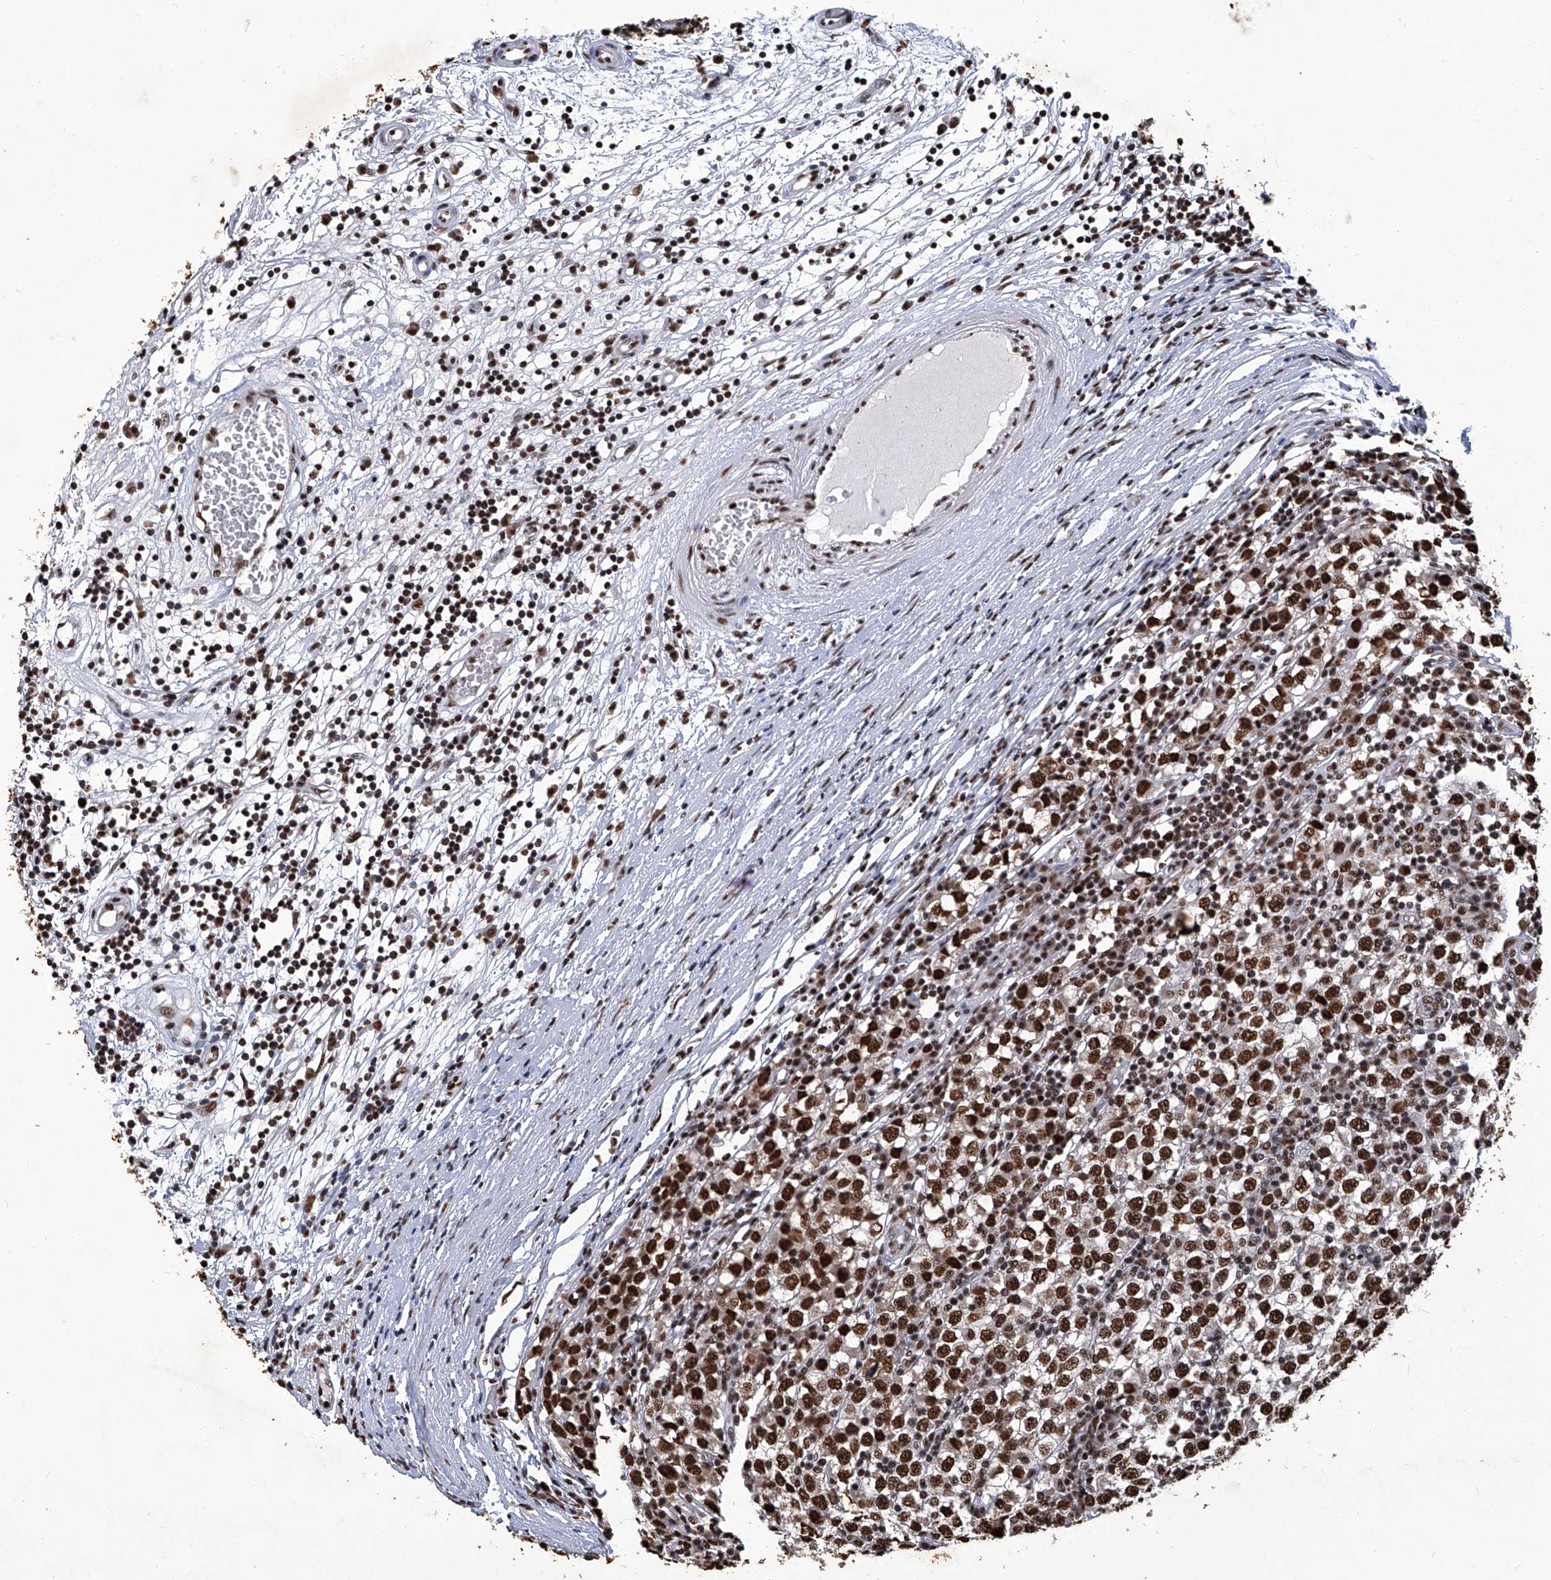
{"staining": {"intensity": "strong", "quantity": ">75%", "location": "nuclear"}, "tissue": "testis cancer", "cell_type": "Tumor cells", "image_type": "cancer", "snomed": [{"axis": "morphology", "description": "Seminoma, NOS"}, {"axis": "topography", "description": "Testis"}], "caption": "Immunohistochemical staining of testis cancer (seminoma) shows strong nuclear protein staining in about >75% of tumor cells. The staining was performed using DAB, with brown indicating positive protein expression. Nuclei are stained blue with hematoxylin.", "gene": "HBP1", "patient": {"sex": "male", "age": 65}}